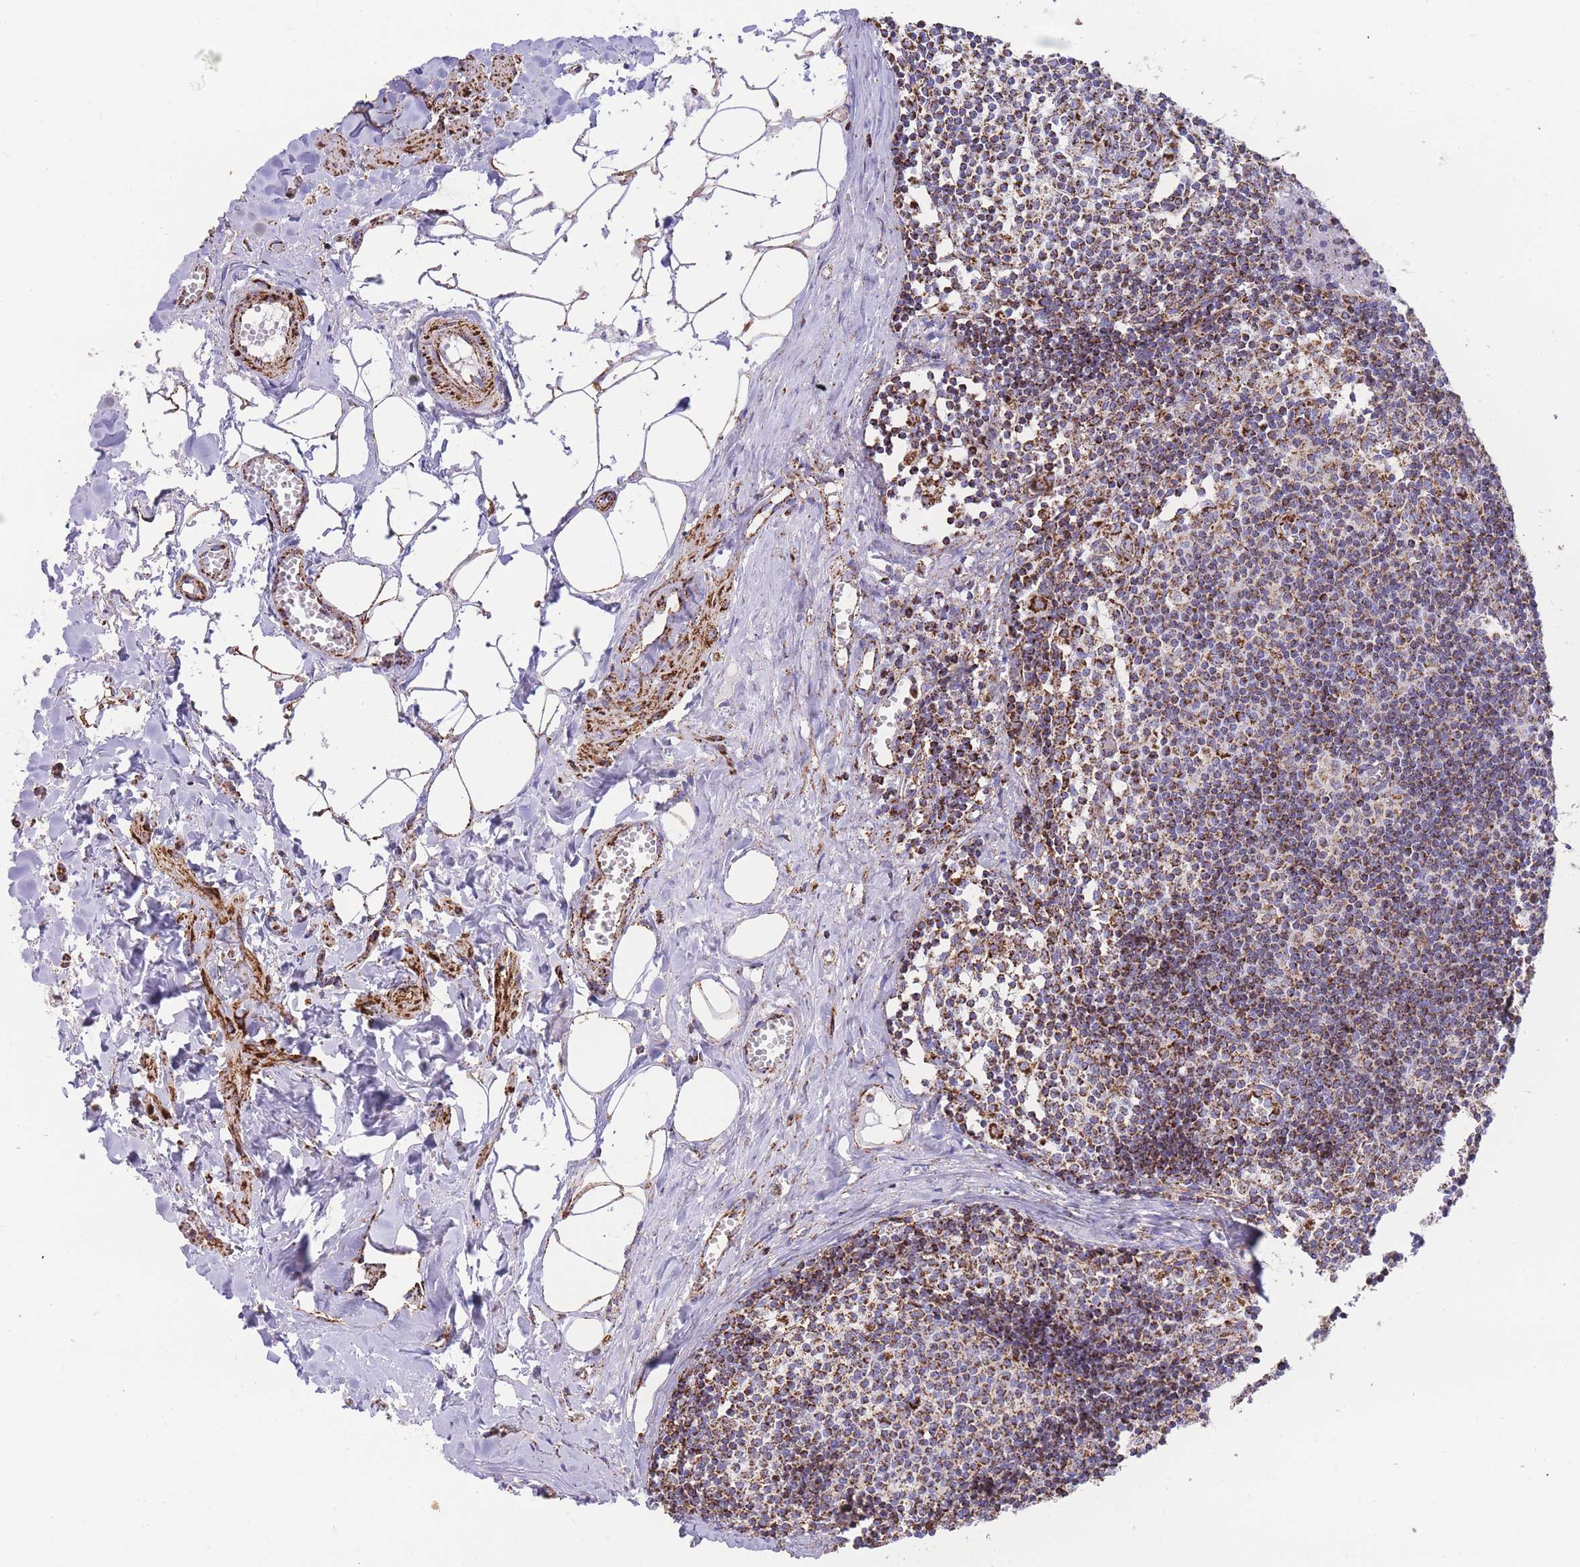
{"staining": {"intensity": "strong", "quantity": ">75%", "location": "cytoplasmic/membranous"}, "tissue": "lymph node", "cell_type": "Germinal center cells", "image_type": "normal", "snomed": [{"axis": "morphology", "description": "Normal tissue, NOS"}, {"axis": "topography", "description": "Lymph node"}], "caption": "IHC staining of benign lymph node, which demonstrates high levels of strong cytoplasmic/membranous positivity in approximately >75% of germinal center cells indicating strong cytoplasmic/membranous protein positivity. The staining was performed using DAB (brown) for protein detection and nuclei were counterstained in hematoxylin (blue).", "gene": "GSTM1", "patient": {"sex": "female", "age": 42}}